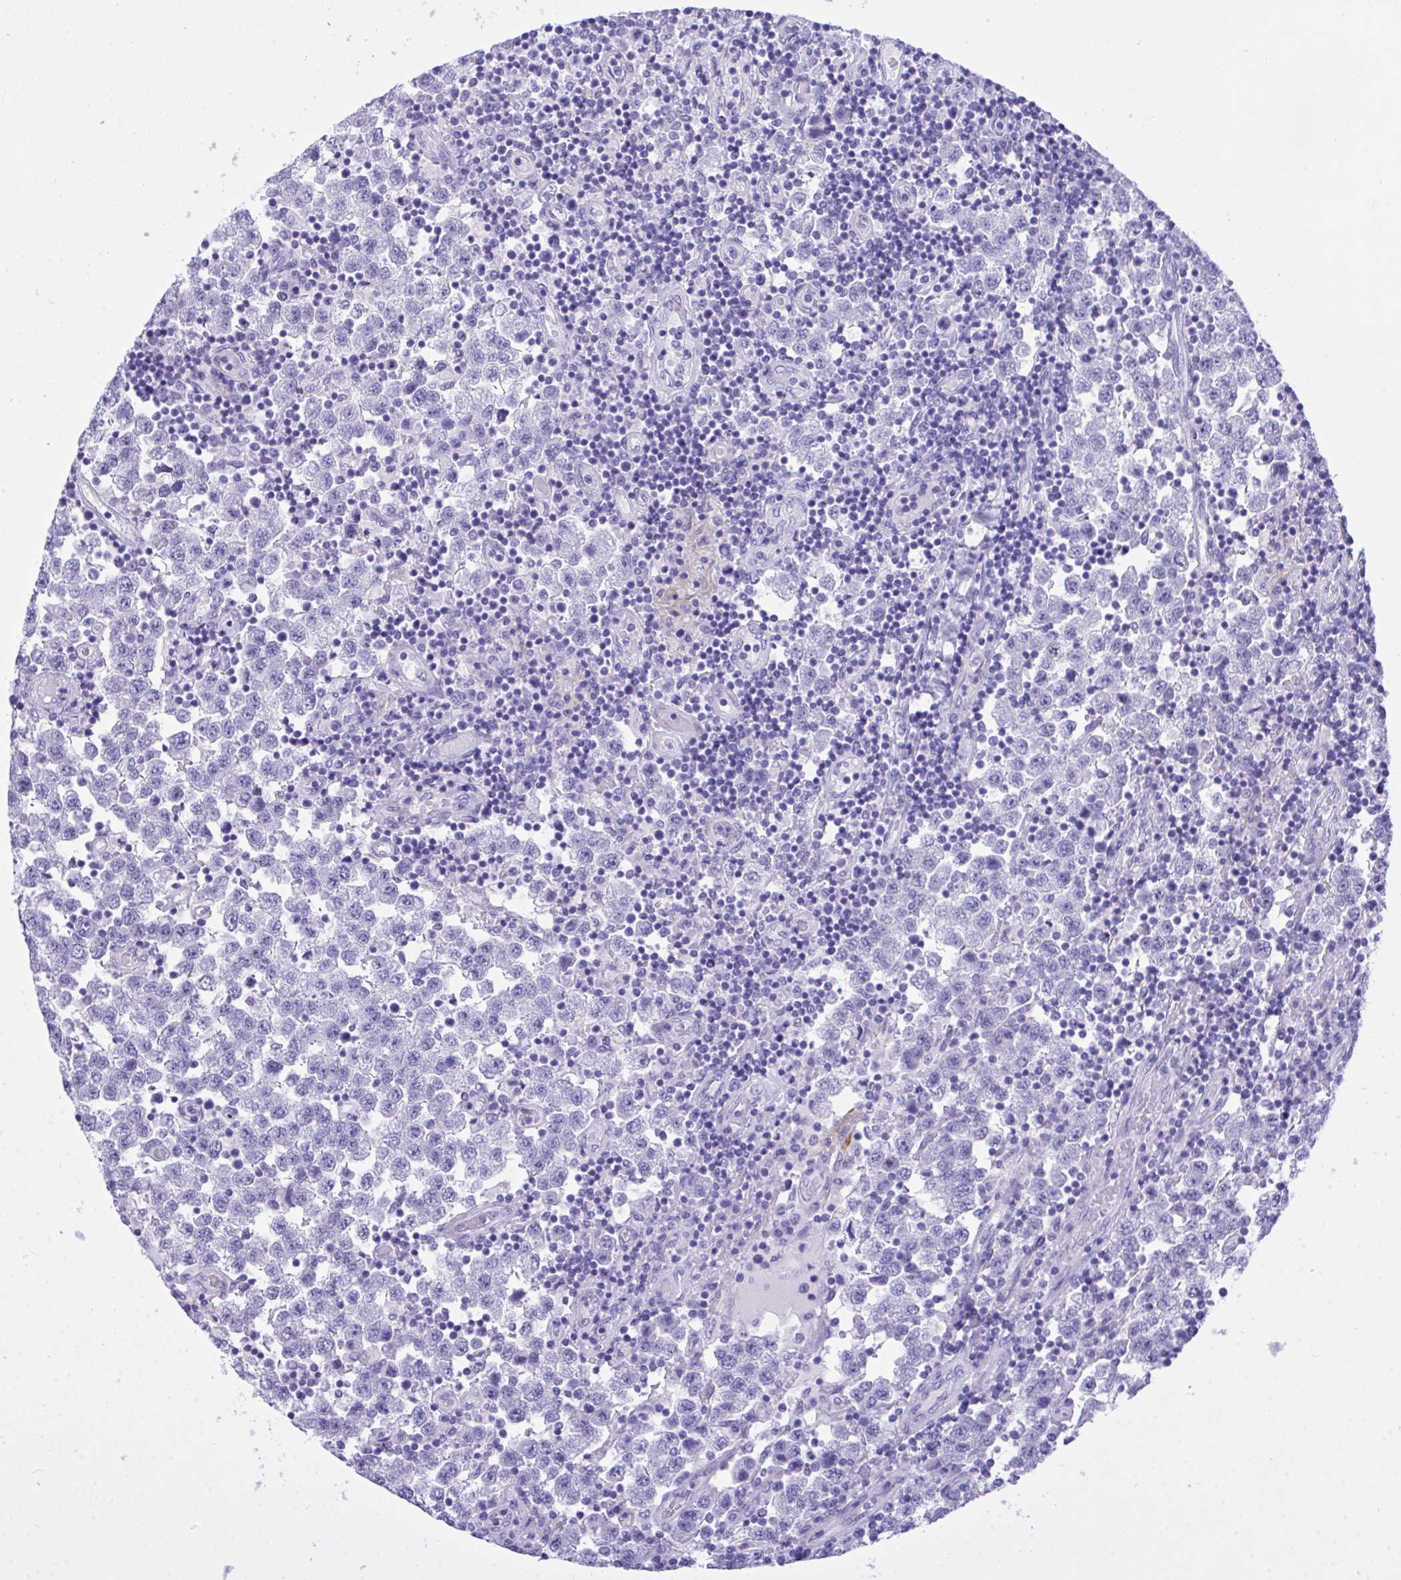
{"staining": {"intensity": "negative", "quantity": "none", "location": "none"}, "tissue": "testis cancer", "cell_type": "Tumor cells", "image_type": "cancer", "snomed": [{"axis": "morphology", "description": "Seminoma, NOS"}, {"axis": "topography", "description": "Testis"}], "caption": "High magnification brightfield microscopy of seminoma (testis) stained with DAB (3,3'-diaminobenzidine) (brown) and counterstained with hematoxylin (blue): tumor cells show no significant expression.", "gene": "BEX5", "patient": {"sex": "male", "age": 34}}